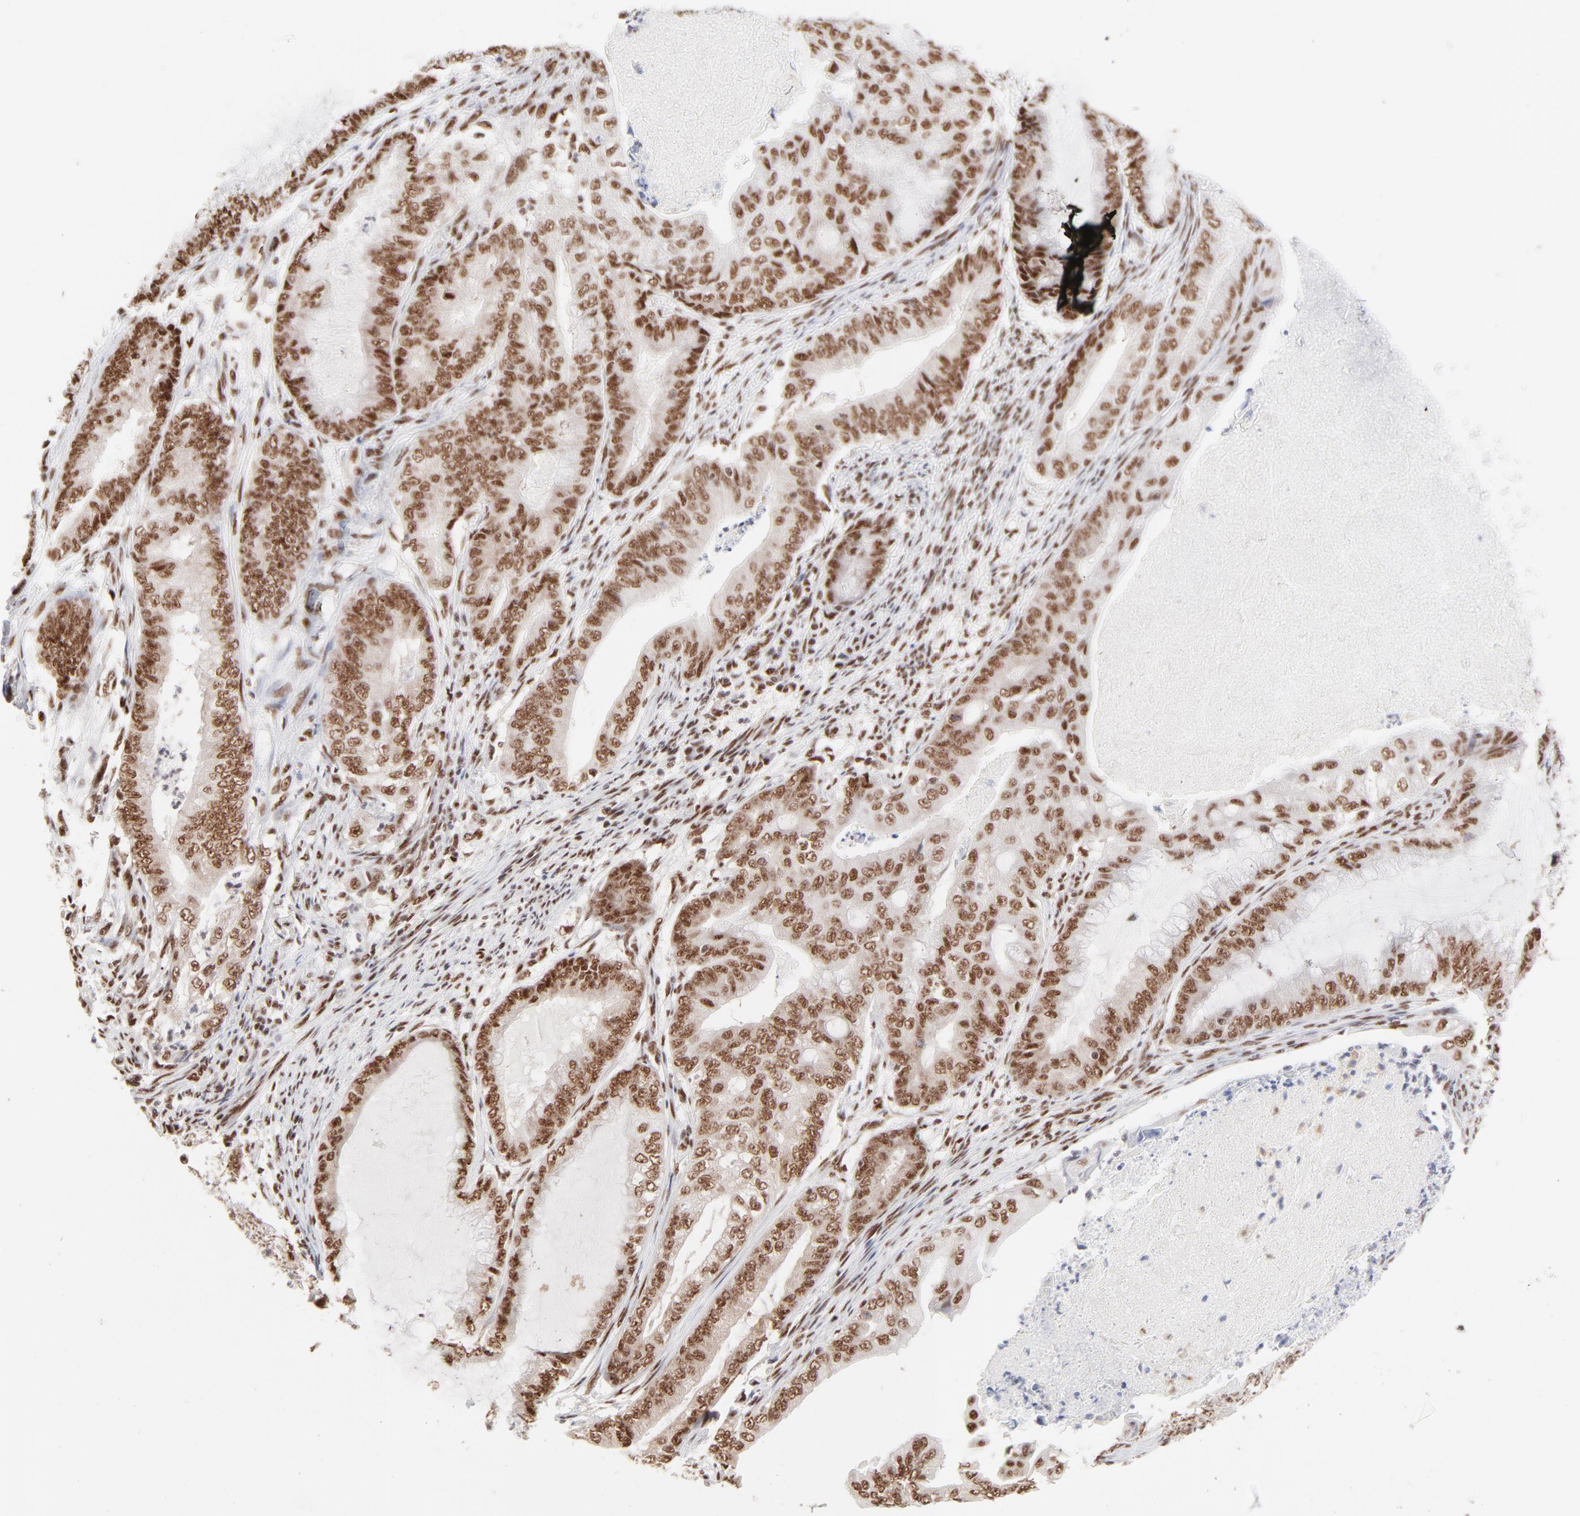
{"staining": {"intensity": "moderate", "quantity": ">75%", "location": "nuclear"}, "tissue": "endometrial cancer", "cell_type": "Tumor cells", "image_type": "cancer", "snomed": [{"axis": "morphology", "description": "Adenocarcinoma, NOS"}, {"axis": "topography", "description": "Endometrium"}], "caption": "This image exhibits endometrial cancer stained with IHC to label a protein in brown. The nuclear of tumor cells show moderate positivity for the protein. Nuclei are counter-stained blue.", "gene": "TARDBP", "patient": {"sex": "female", "age": 63}}